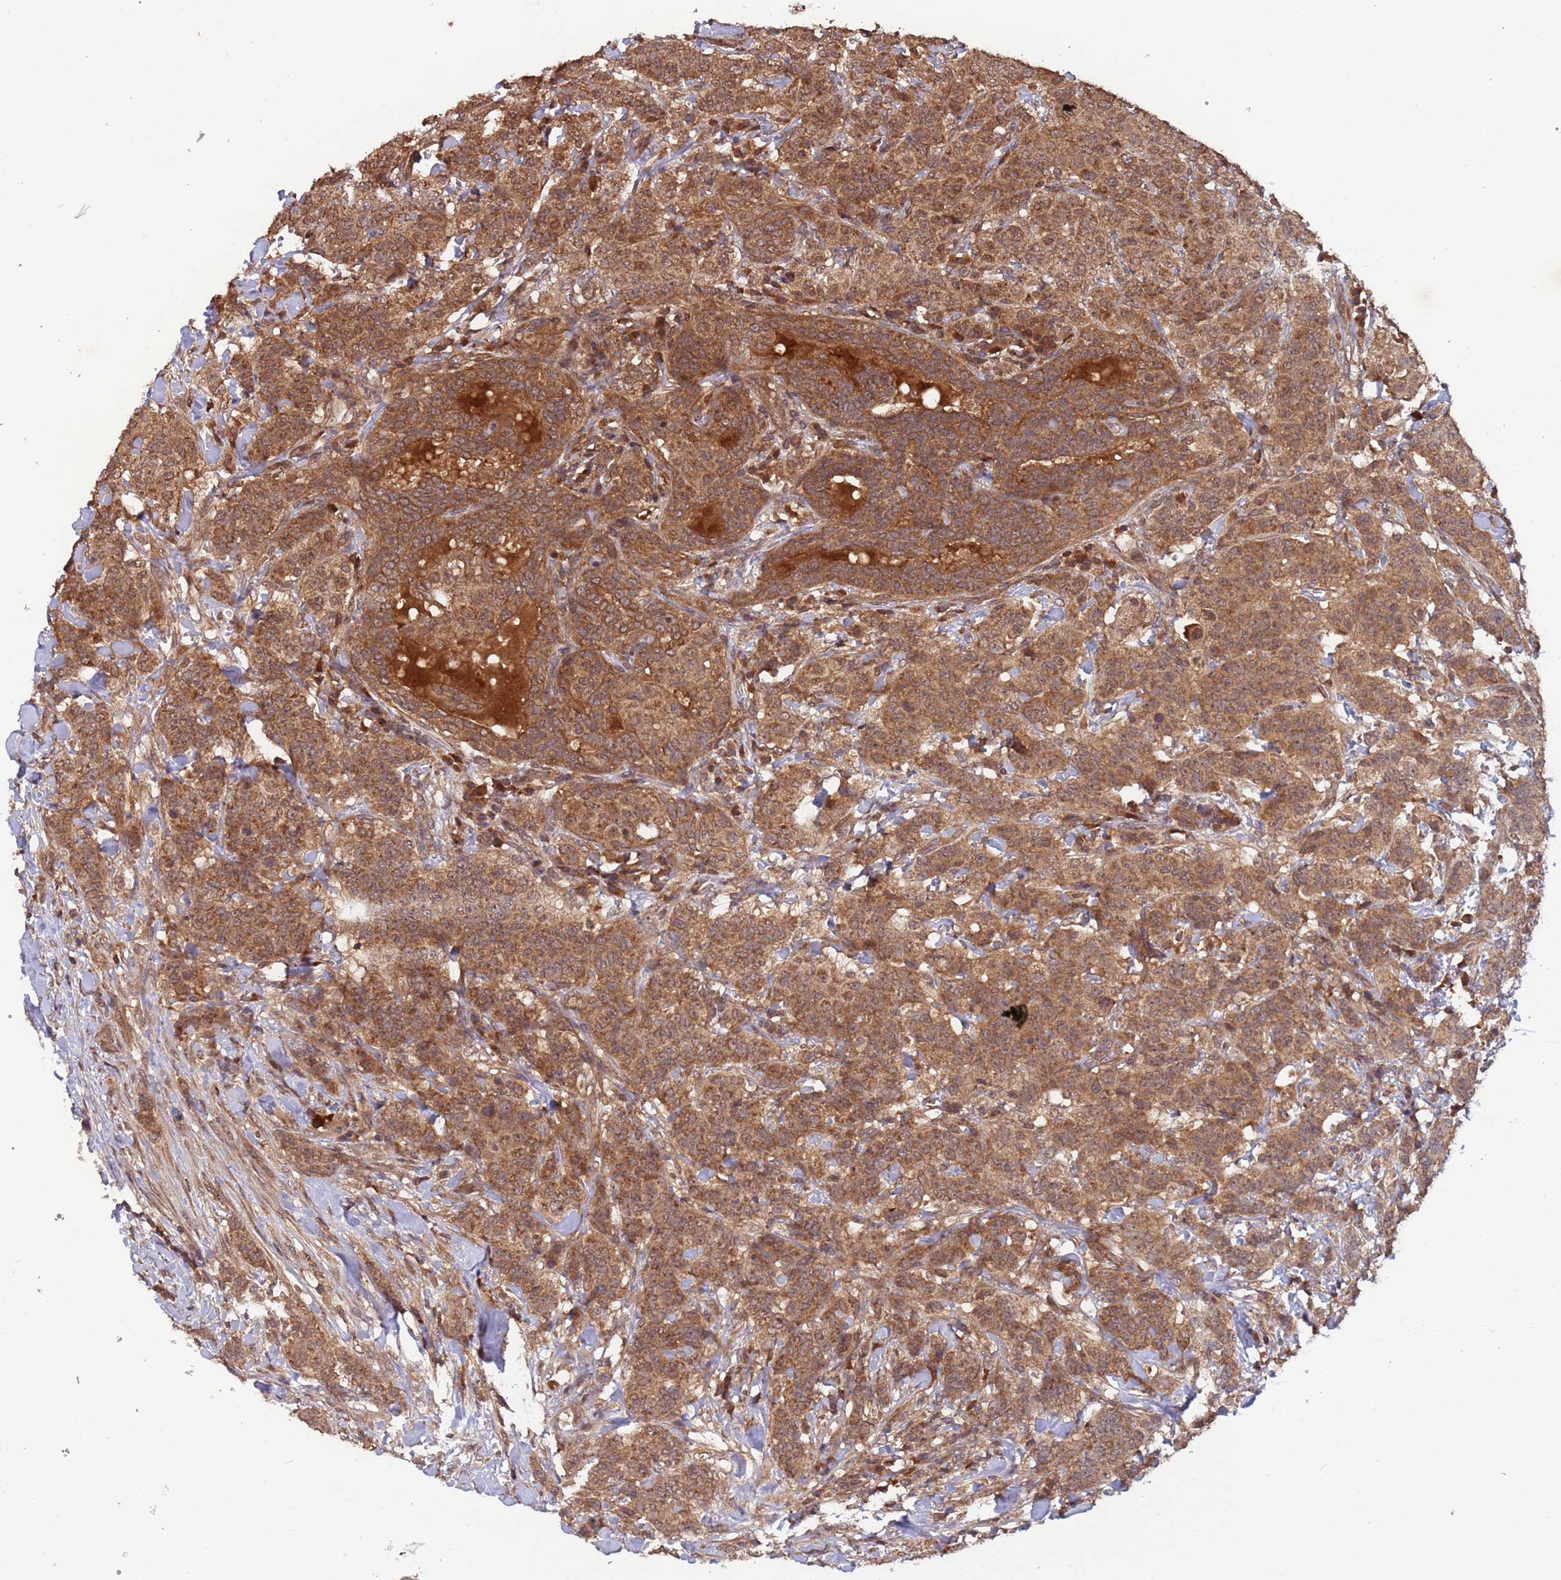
{"staining": {"intensity": "moderate", "quantity": ">75%", "location": "cytoplasmic/membranous"}, "tissue": "breast cancer", "cell_type": "Tumor cells", "image_type": "cancer", "snomed": [{"axis": "morphology", "description": "Duct carcinoma"}, {"axis": "topography", "description": "Breast"}], "caption": "Immunohistochemical staining of breast cancer reveals medium levels of moderate cytoplasmic/membranous positivity in about >75% of tumor cells. Nuclei are stained in blue.", "gene": "ERI1", "patient": {"sex": "female", "age": 40}}